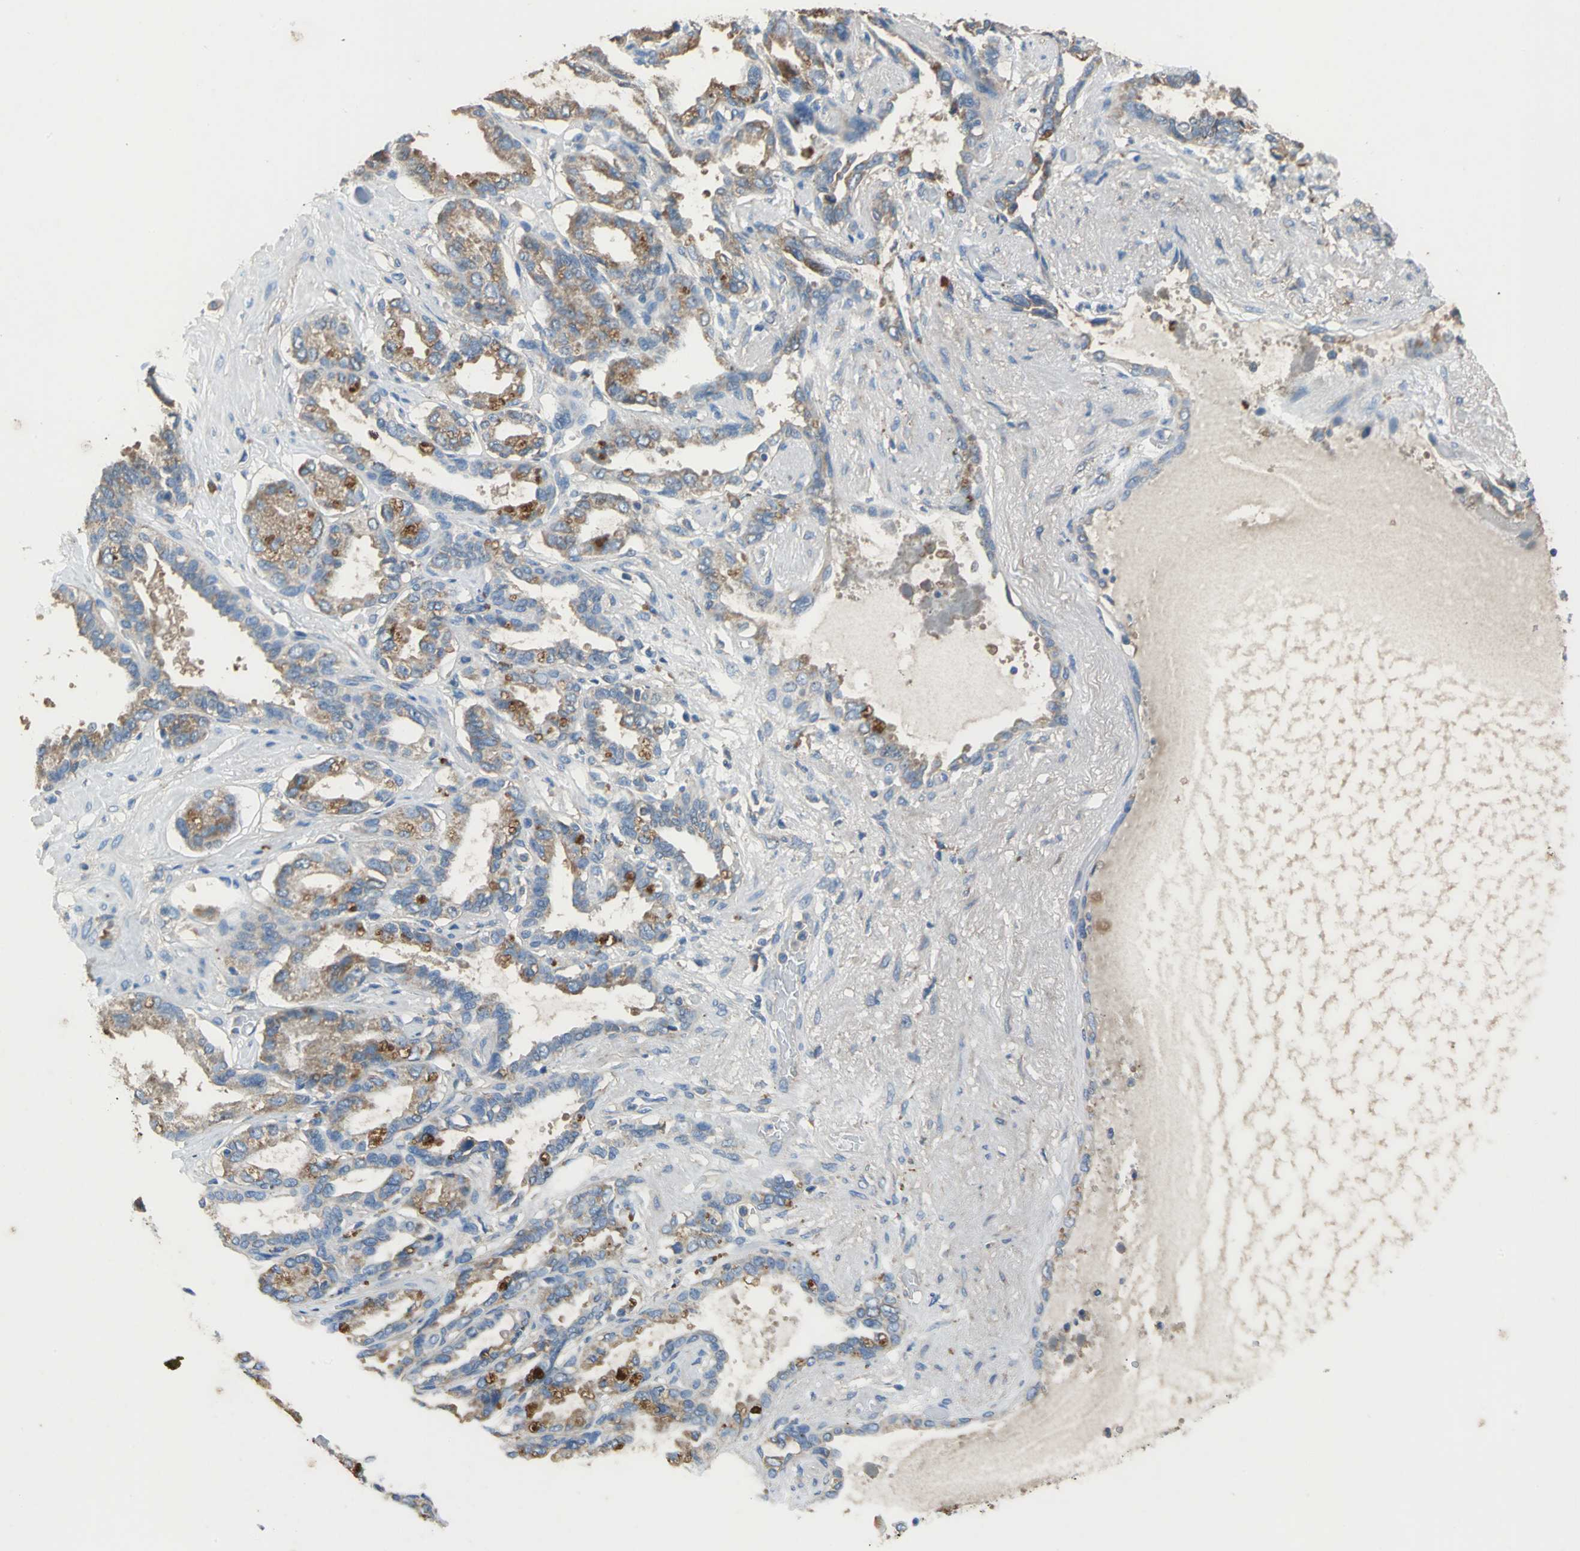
{"staining": {"intensity": "moderate", "quantity": ">75%", "location": "cytoplasmic/membranous"}, "tissue": "seminal vesicle", "cell_type": "Glandular cells", "image_type": "normal", "snomed": [{"axis": "morphology", "description": "Normal tissue, NOS"}, {"axis": "topography", "description": "Seminal veicle"}], "caption": "Protein staining exhibits moderate cytoplasmic/membranous staining in about >75% of glandular cells in unremarkable seminal vesicle.", "gene": "HEPH", "patient": {"sex": "male", "age": 61}}